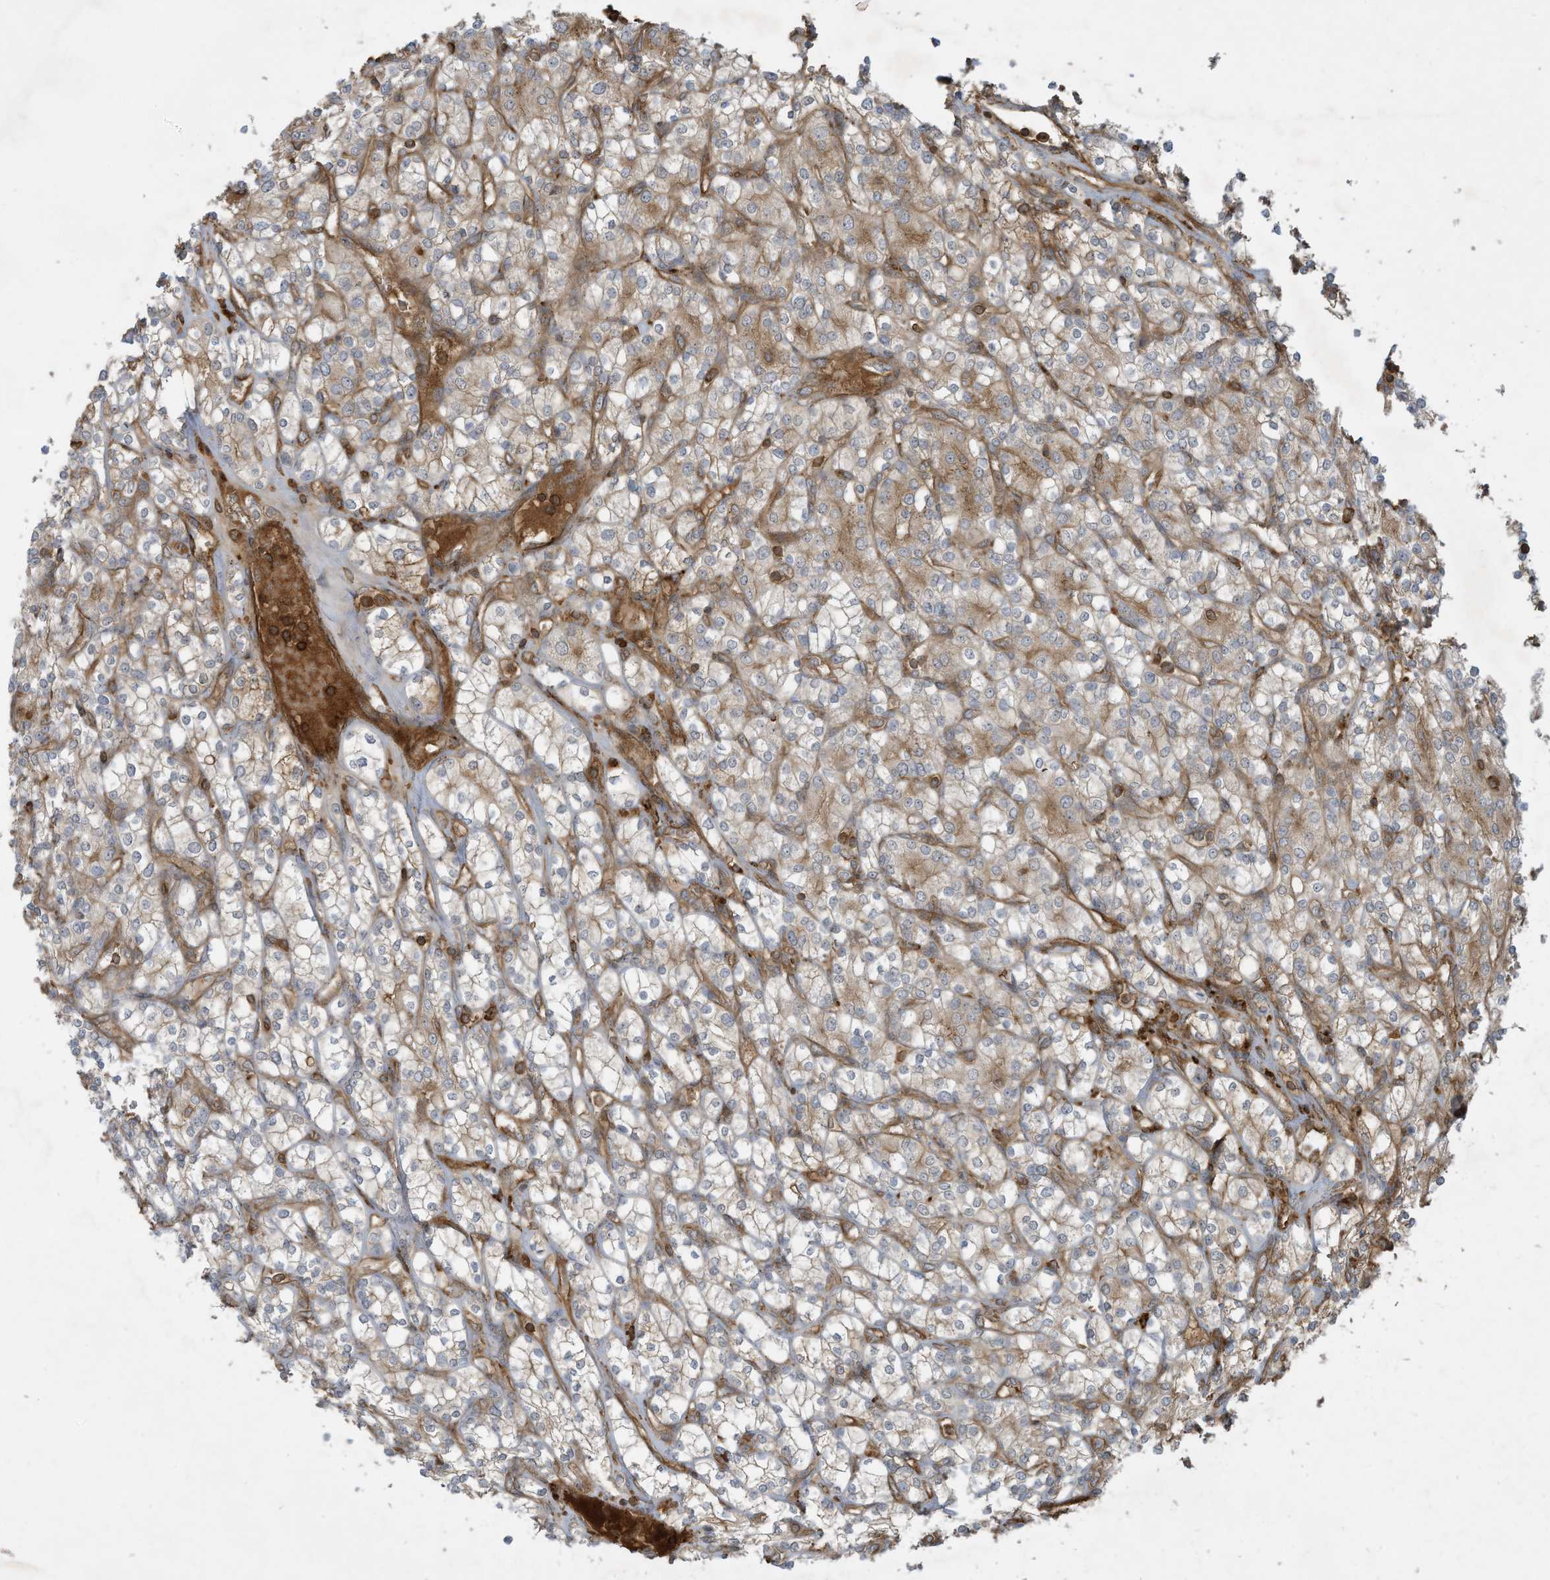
{"staining": {"intensity": "negative", "quantity": "none", "location": "none"}, "tissue": "renal cancer", "cell_type": "Tumor cells", "image_type": "cancer", "snomed": [{"axis": "morphology", "description": "Adenocarcinoma, NOS"}, {"axis": "topography", "description": "Kidney"}], "caption": "DAB immunohistochemical staining of human renal adenocarcinoma shows no significant expression in tumor cells.", "gene": "DDIT4", "patient": {"sex": "male", "age": 77}}